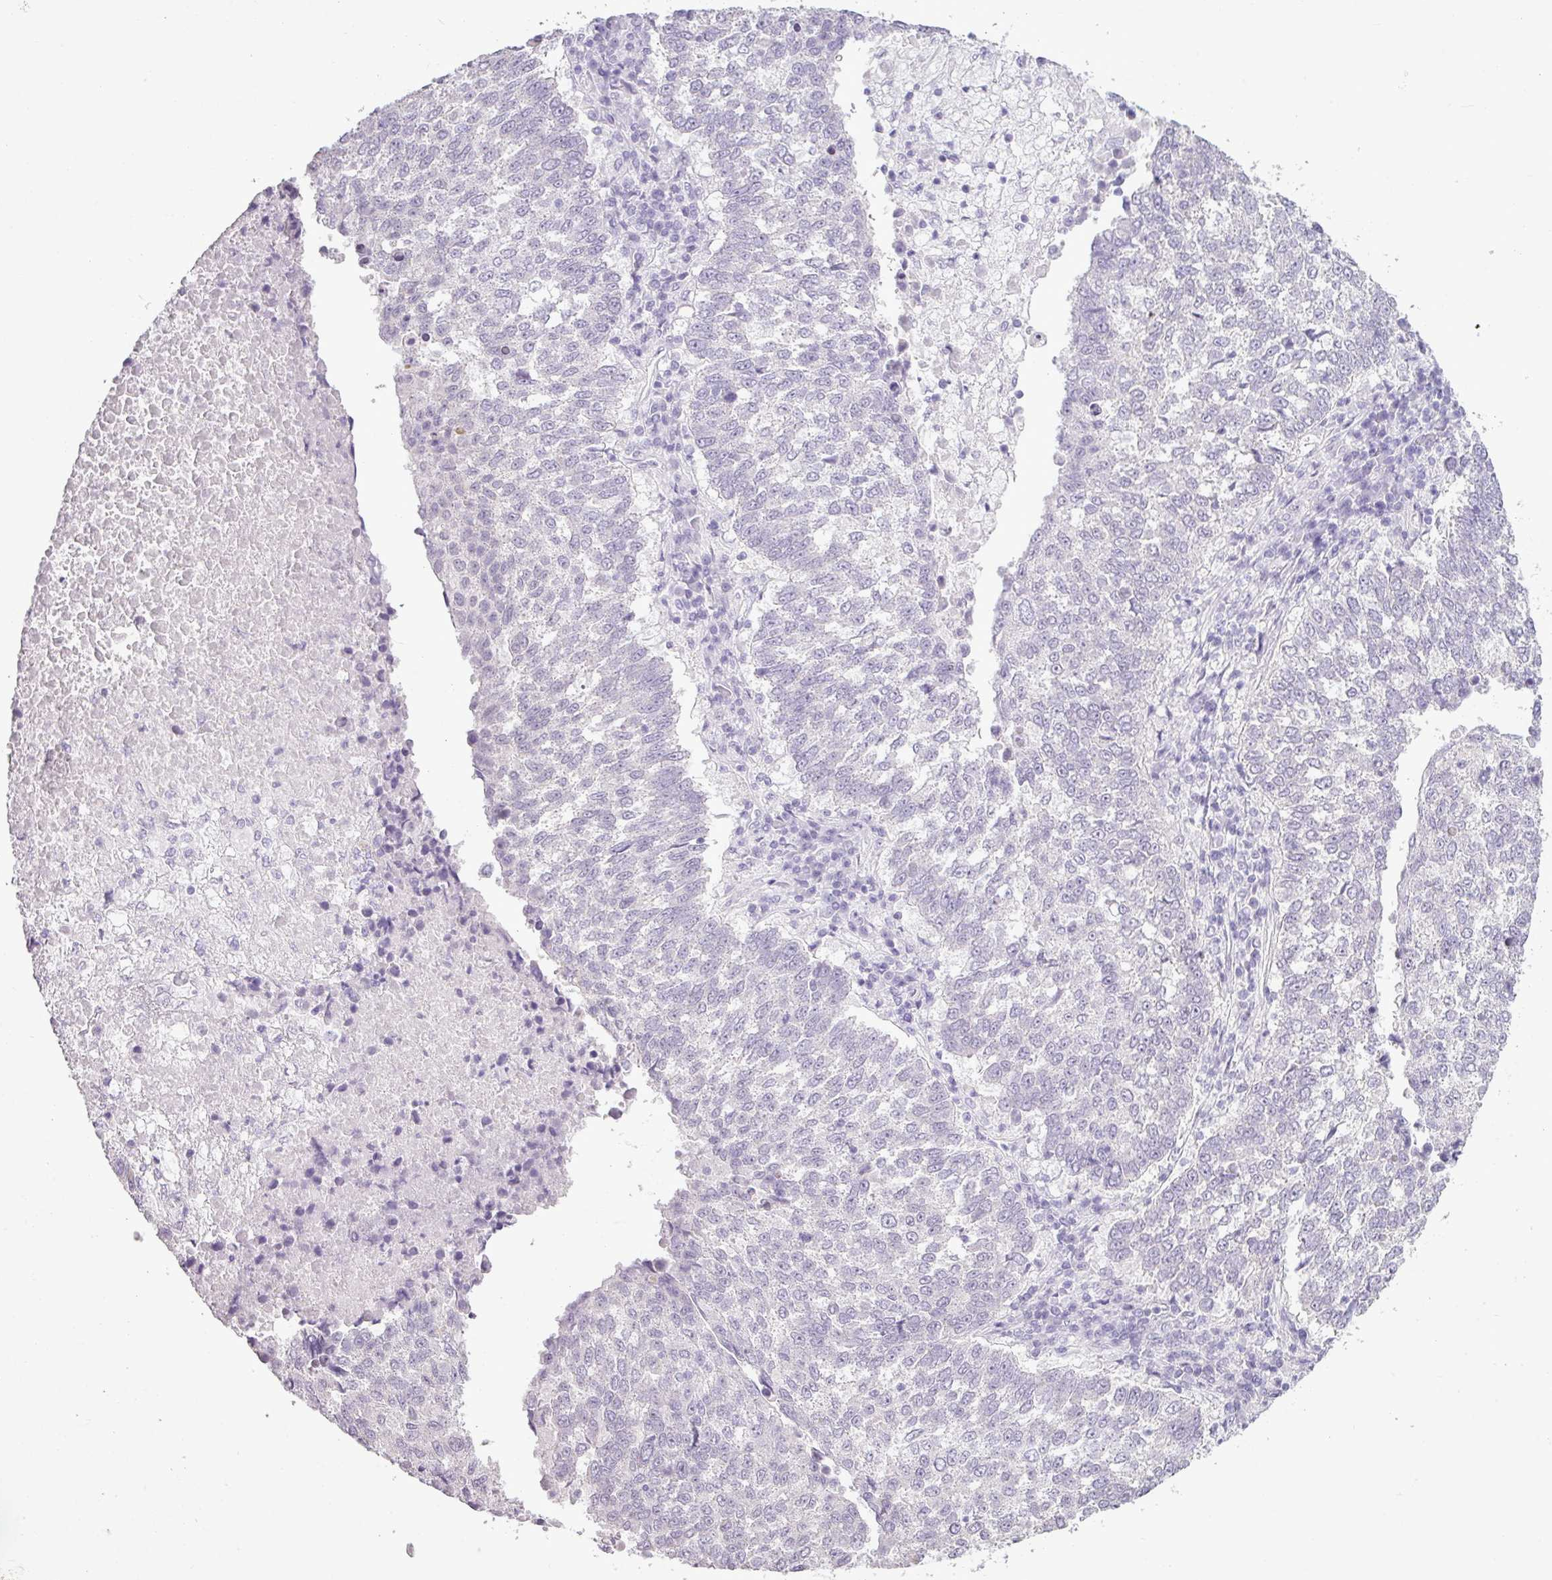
{"staining": {"intensity": "negative", "quantity": "none", "location": "none"}, "tissue": "lung cancer", "cell_type": "Tumor cells", "image_type": "cancer", "snomed": [{"axis": "morphology", "description": "Squamous cell carcinoma, NOS"}, {"axis": "topography", "description": "Lung"}], "caption": "Tumor cells are negative for brown protein staining in lung cancer (squamous cell carcinoma). Brightfield microscopy of immunohistochemistry (IHC) stained with DAB (3,3'-diaminobenzidine) (brown) and hematoxylin (blue), captured at high magnification.", "gene": "AMY2A", "patient": {"sex": "male", "age": 73}}